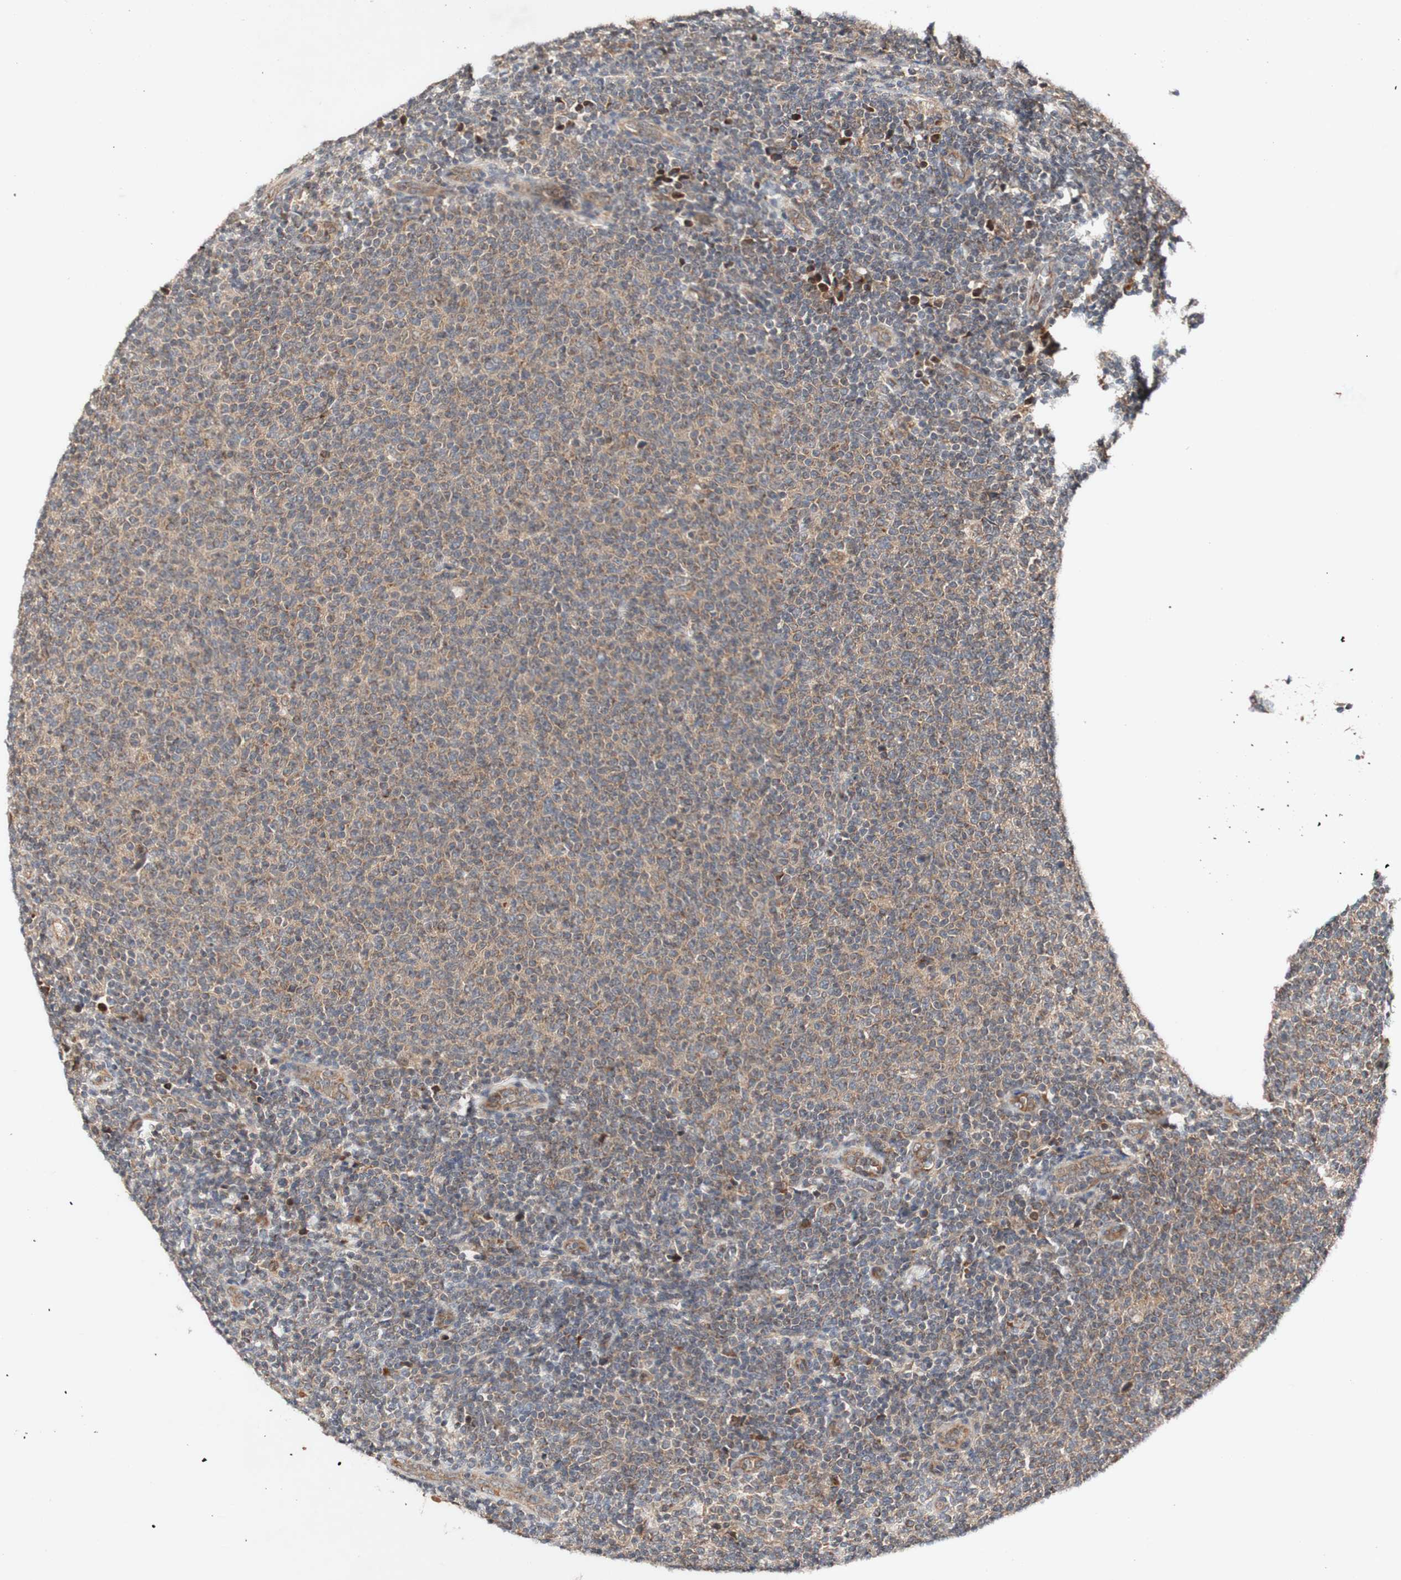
{"staining": {"intensity": "weak", "quantity": ">75%", "location": "cytoplasmic/membranous"}, "tissue": "lymphoma", "cell_type": "Tumor cells", "image_type": "cancer", "snomed": [{"axis": "morphology", "description": "Malignant lymphoma, non-Hodgkin's type, Low grade"}, {"axis": "topography", "description": "Lymph node"}], "caption": "This is a histology image of immunohistochemistry (IHC) staining of lymphoma, which shows weak staining in the cytoplasmic/membranous of tumor cells.", "gene": "PIN1", "patient": {"sex": "male", "age": 66}}